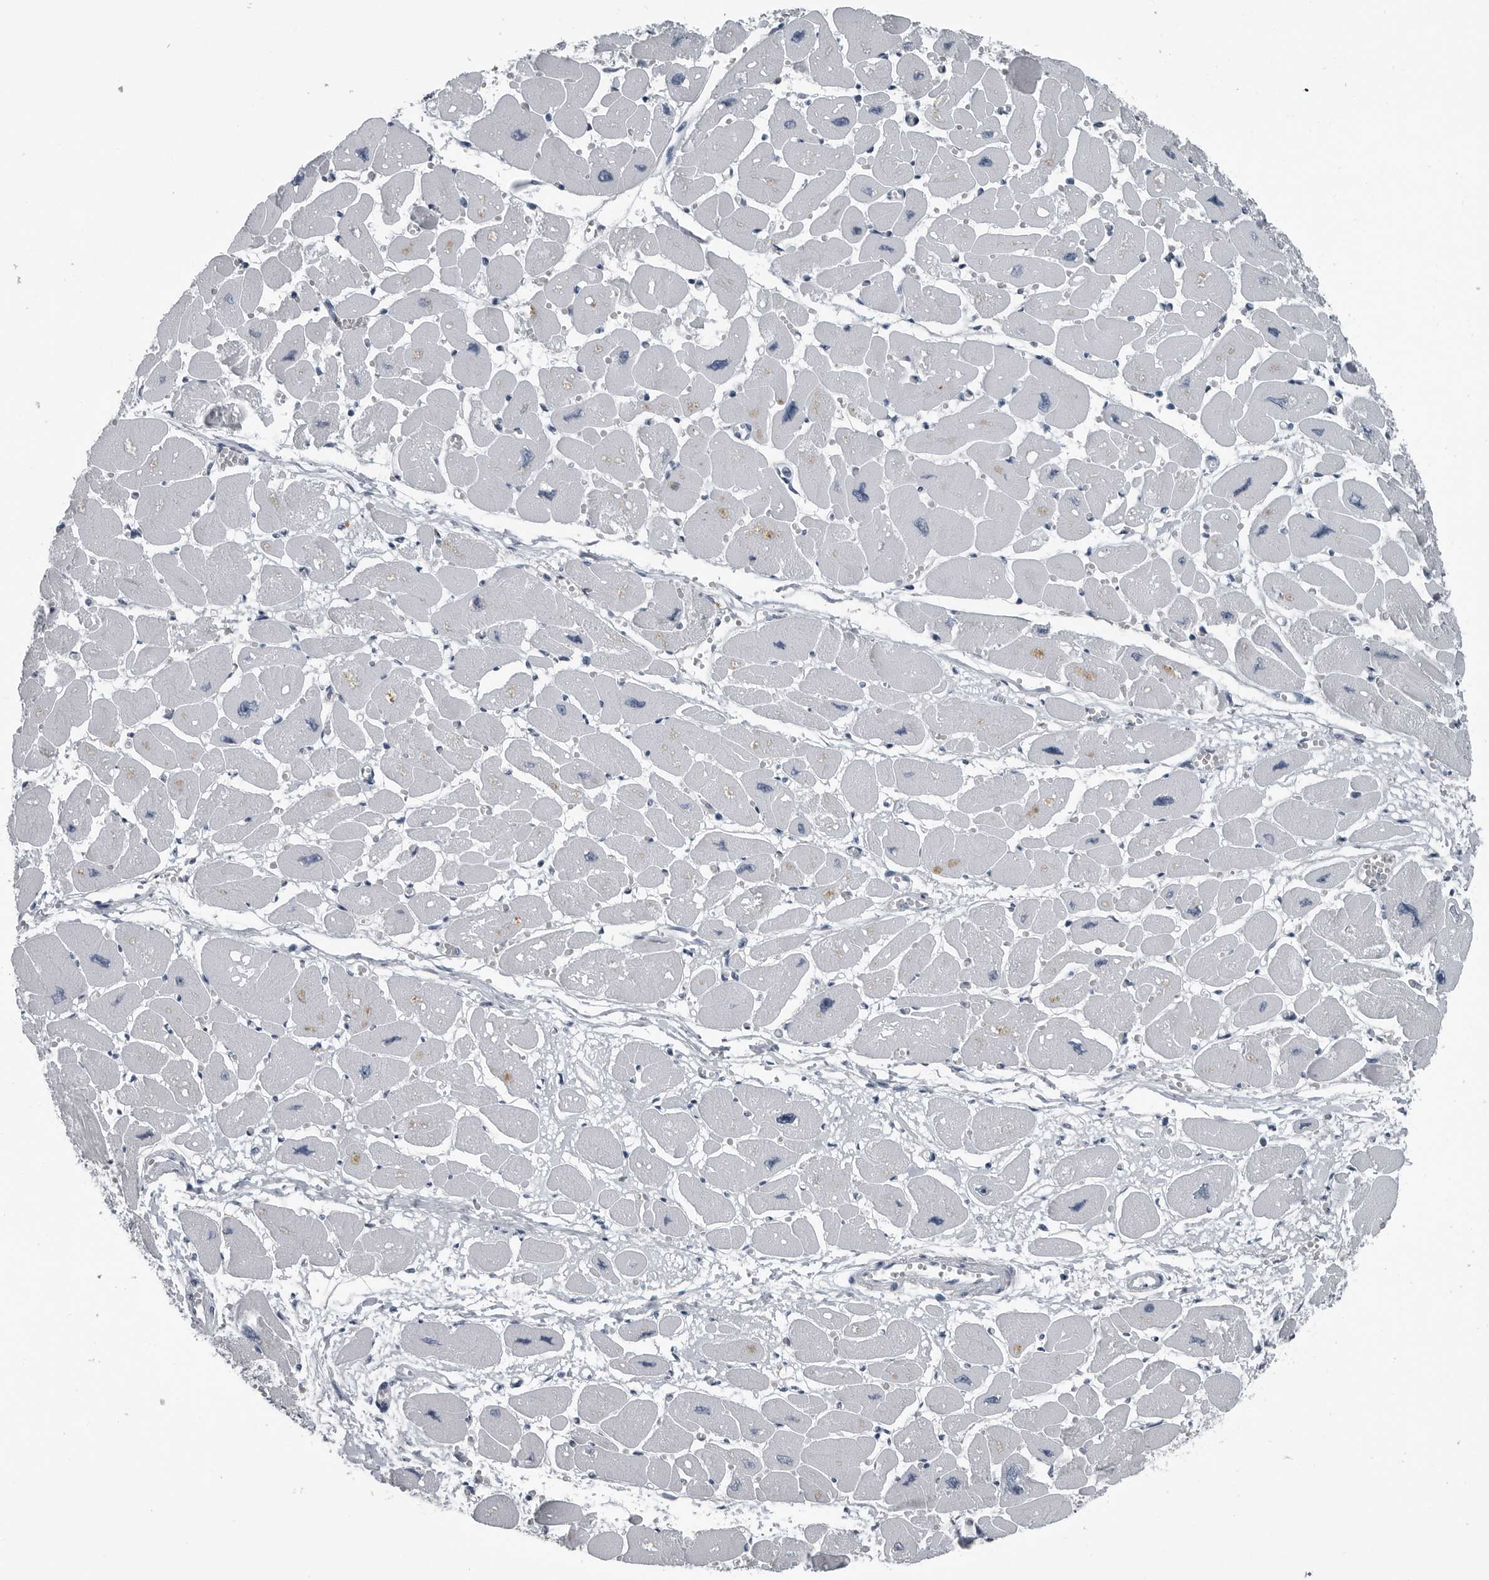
{"staining": {"intensity": "negative", "quantity": "none", "location": "none"}, "tissue": "heart muscle", "cell_type": "Cardiomyocytes", "image_type": "normal", "snomed": [{"axis": "morphology", "description": "Normal tissue, NOS"}, {"axis": "topography", "description": "Heart"}], "caption": "Human heart muscle stained for a protein using immunohistochemistry (IHC) reveals no positivity in cardiomyocytes.", "gene": "SPINK1", "patient": {"sex": "female", "age": 54}}